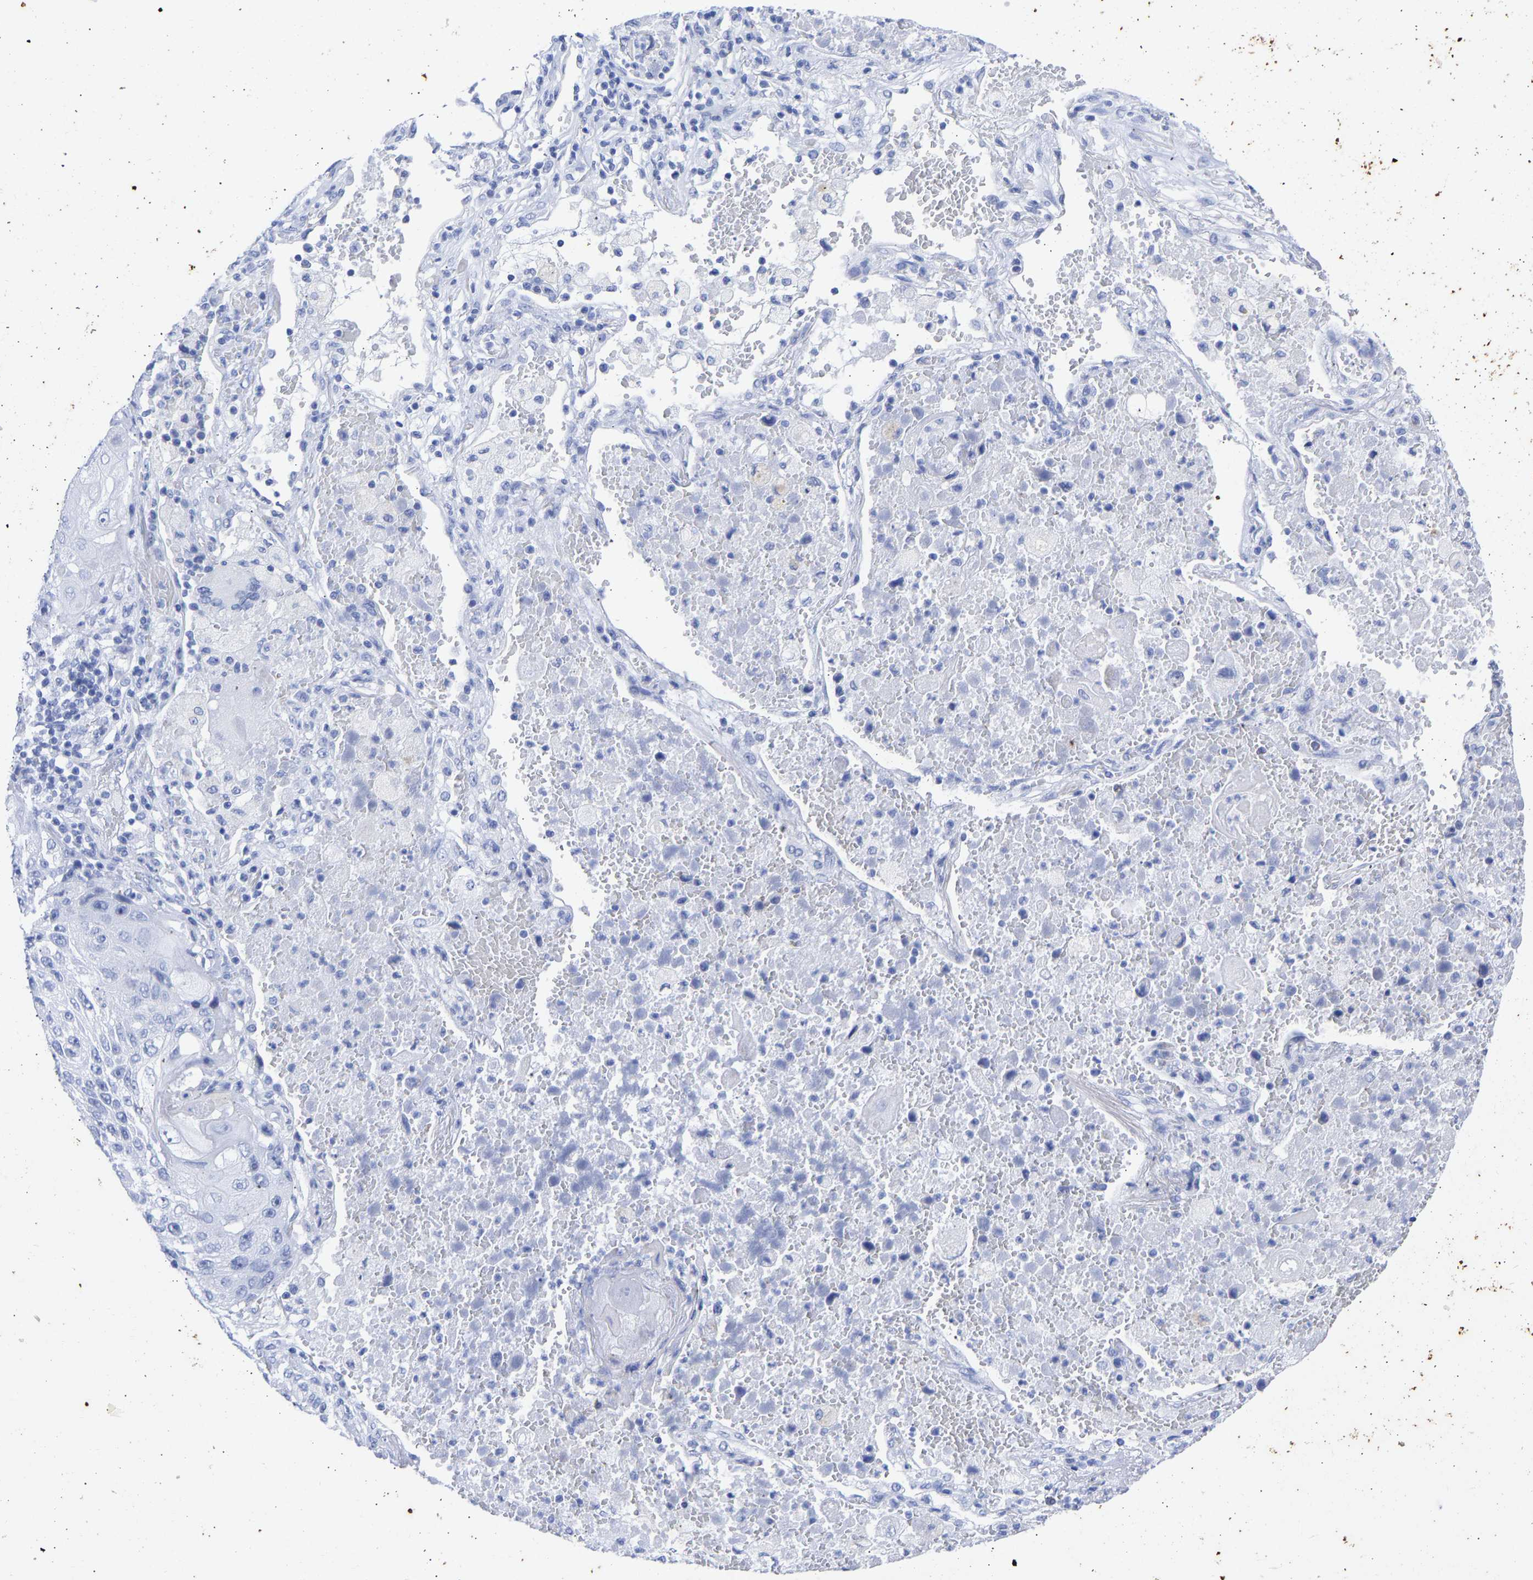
{"staining": {"intensity": "negative", "quantity": "none", "location": "none"}, "tissue": "lung cancer", "cell_type": "Tumor cells", "image_type": "cancer", "snomed": [{"axis": "morphology", "description": "Squamous cell carcinoma, NOS"}, {"axis": "topography", "description": "Lung"}], "caption": "Immunohistochemical staining of squamous cell carcinoma (lung) reveals no significant expression in tumor cells.", "gene": "KRT1", "patient": {"sex": "male", "age": 61}}